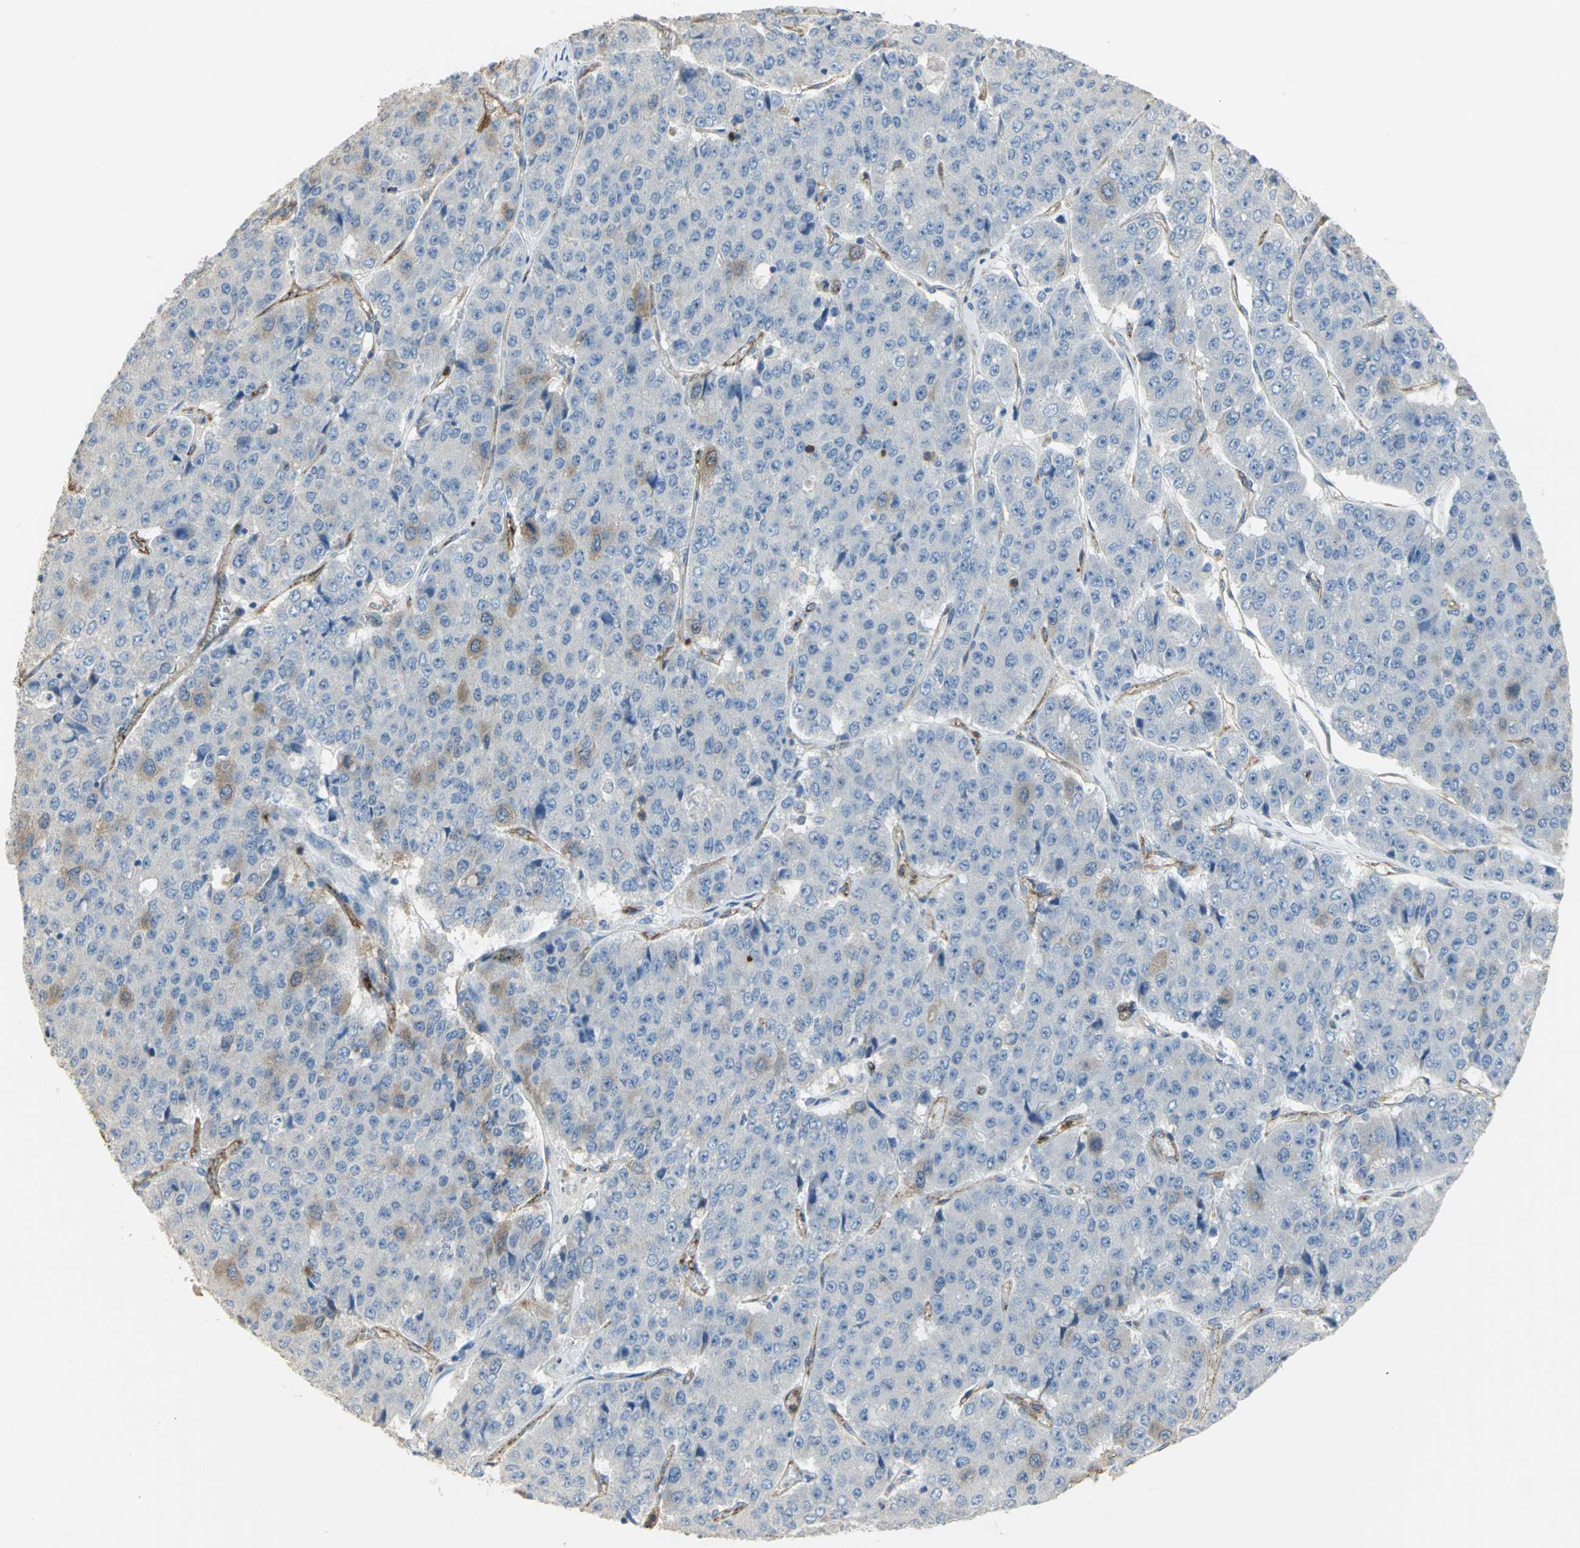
{"staining": {"intensity": "moderate", "quantity": "<25%", "location": "cytoplasmic/membranous"}, "tissue": "pancreatic cancer", "cell_type": "Tumor cells", "image_type": "cancer", "snomed": [{"axis": "morphology", "description": "Adenocarcinoma, NOS"}, {"axis": "topography", "description": "Pancreas"}], "caption": "A brown stain labels moderate cytoplasmic/membranous positivity of a protein in pancreatic cancer tumor cells.", "gene": "DLGAP5", "patient": {"sex": "male", "age": 50}}